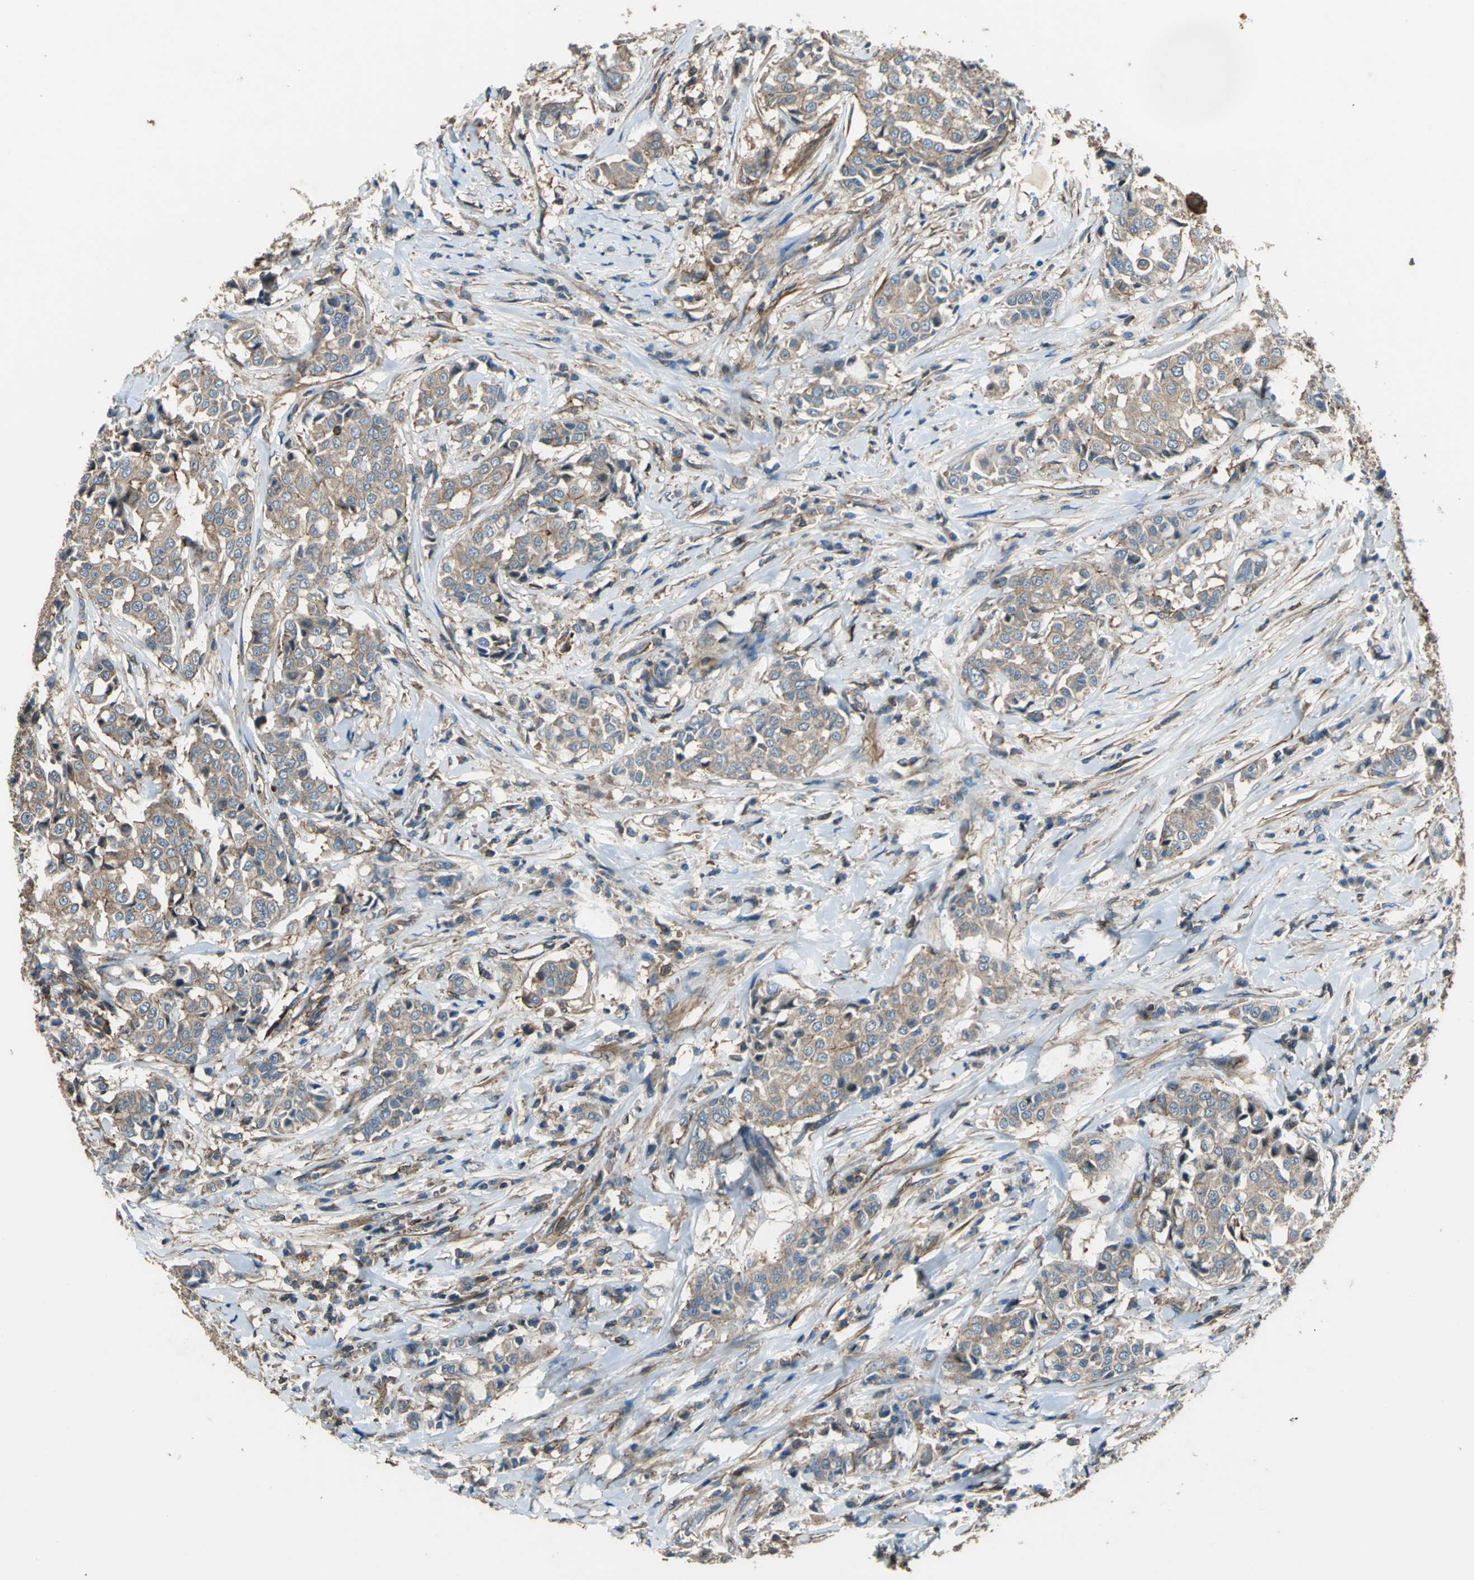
{"staining": {"intensity": "moderate", "quantity": ">75%", "location": "cytoplasmic/membranous"}, "tissue": "breast cancer", "cell_type": "Tumor cells", "image_type": "cancer", "snomed": [{"axis": "morphology", "description": "Duct carcinoma"}, {"axis": "topography", "description": "Breast"}], "caption": "DAB (3,3'-diaminobenzidine) immunohistochemical staining of human breast intraductal carcinoma shows moderate cytoplasmic/membranous protein expression in approximately >75% of tumor cells.", "gene": "PARVA", "patient": {"sex": "female", "age": 27}}